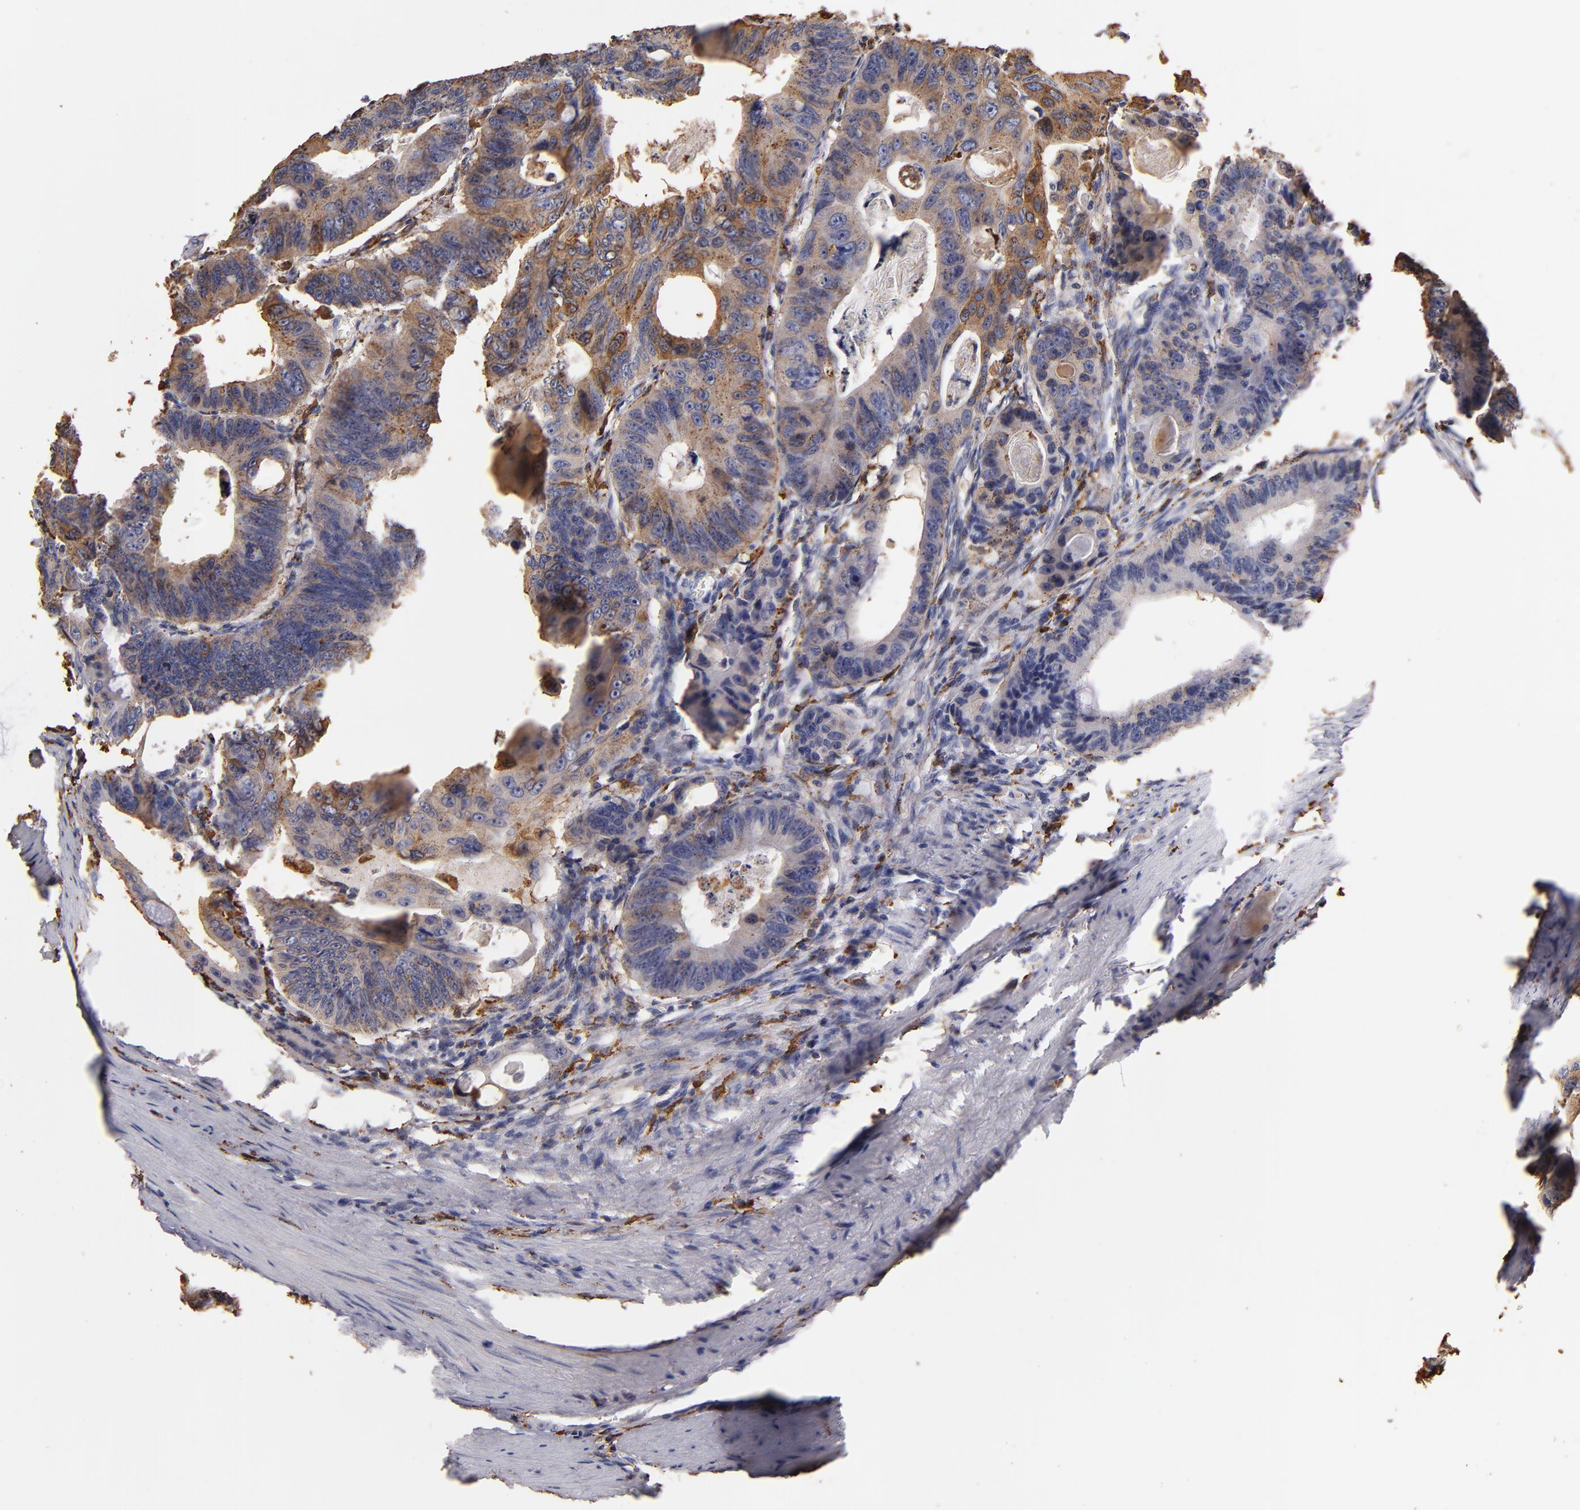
{"staining": {"intensity": "moderate", "quantity": ">75%", "location": "cytoplasmic/membranous"}, "tissue": "colorectal cancer", "cell_type": "Tumor cells", "image_type": "cancer", "snomed": [{"axis": "morphology", "description": "Adenocarcinoma, NOS"}, {"axis": "topography", "description": "Colon"}], "caption": "Brown immunohistochemical staining in human adenocarcinoma (colorectal) reveals moderate cytoplasmic/membranous positivity in approximately >75% of tumor cells.", "gene": "TRAF1", "patient": {"sex": "female", "age": 55}}